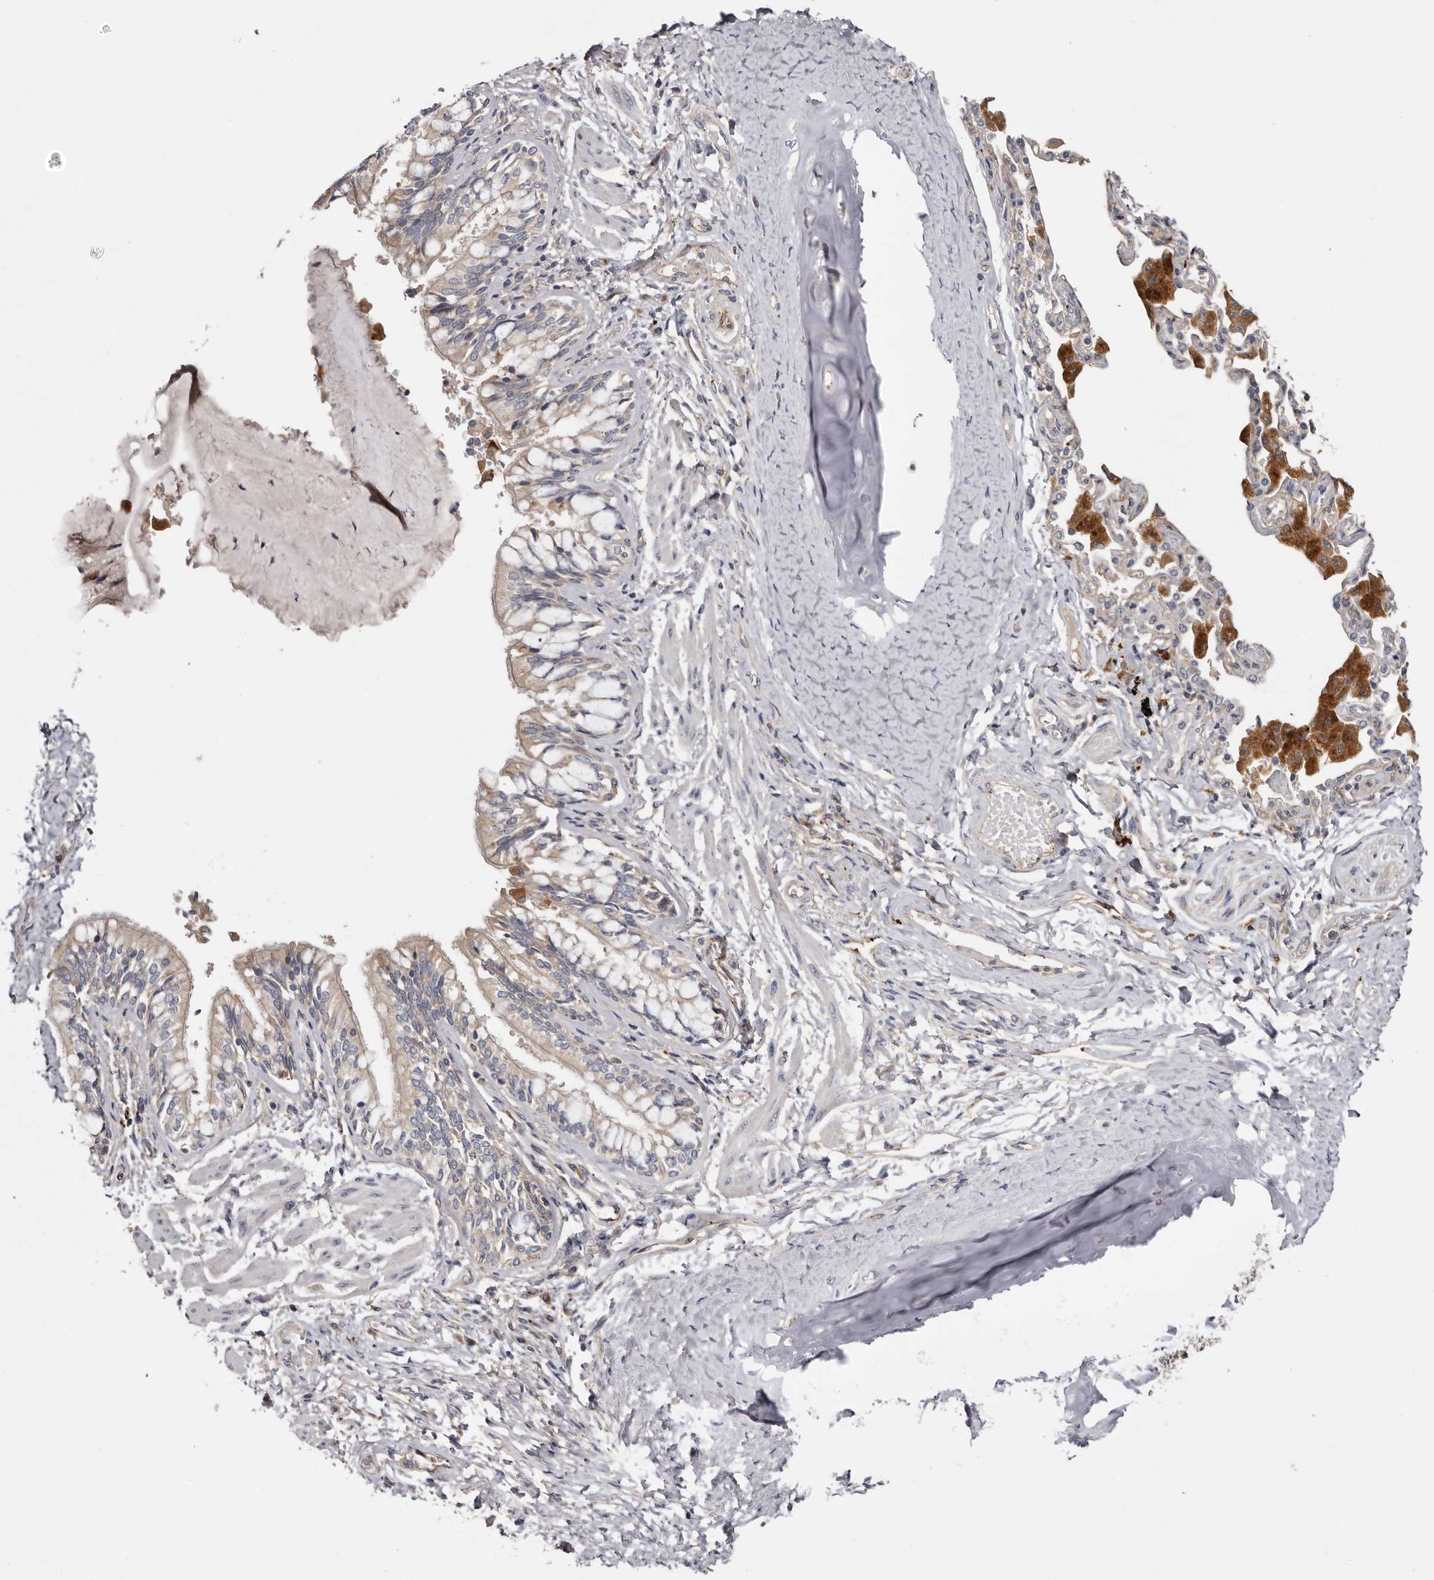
{"staining": {"intensity": "weak", "quantity": "25%-75%", "location": "cytoplasmic/membranous"}, "tissue": "bronchus", "cell_type": "Respiratory epithelial cells", "image_type": "normal", "snomed": [{"axis": "morphology", "description": "Normal tissue, NOS"}, {"axis": "morphology", "description": "Inflammation, NOS"}, {"axis": "topography", "description": "Bronchus"}, {"axis": "topography", "description": "Lung"}], "caption": "This photomicrograph shows unremarkable bronchus stained with IHC to label a protein in brown. The cytoplasmic/membranous of respiratory epithelial cells show weak positivity for the protein. Nuclei are counter-stained blue.", "gene": "INKA2", "patient": {"sex": "female", "age": 46}}